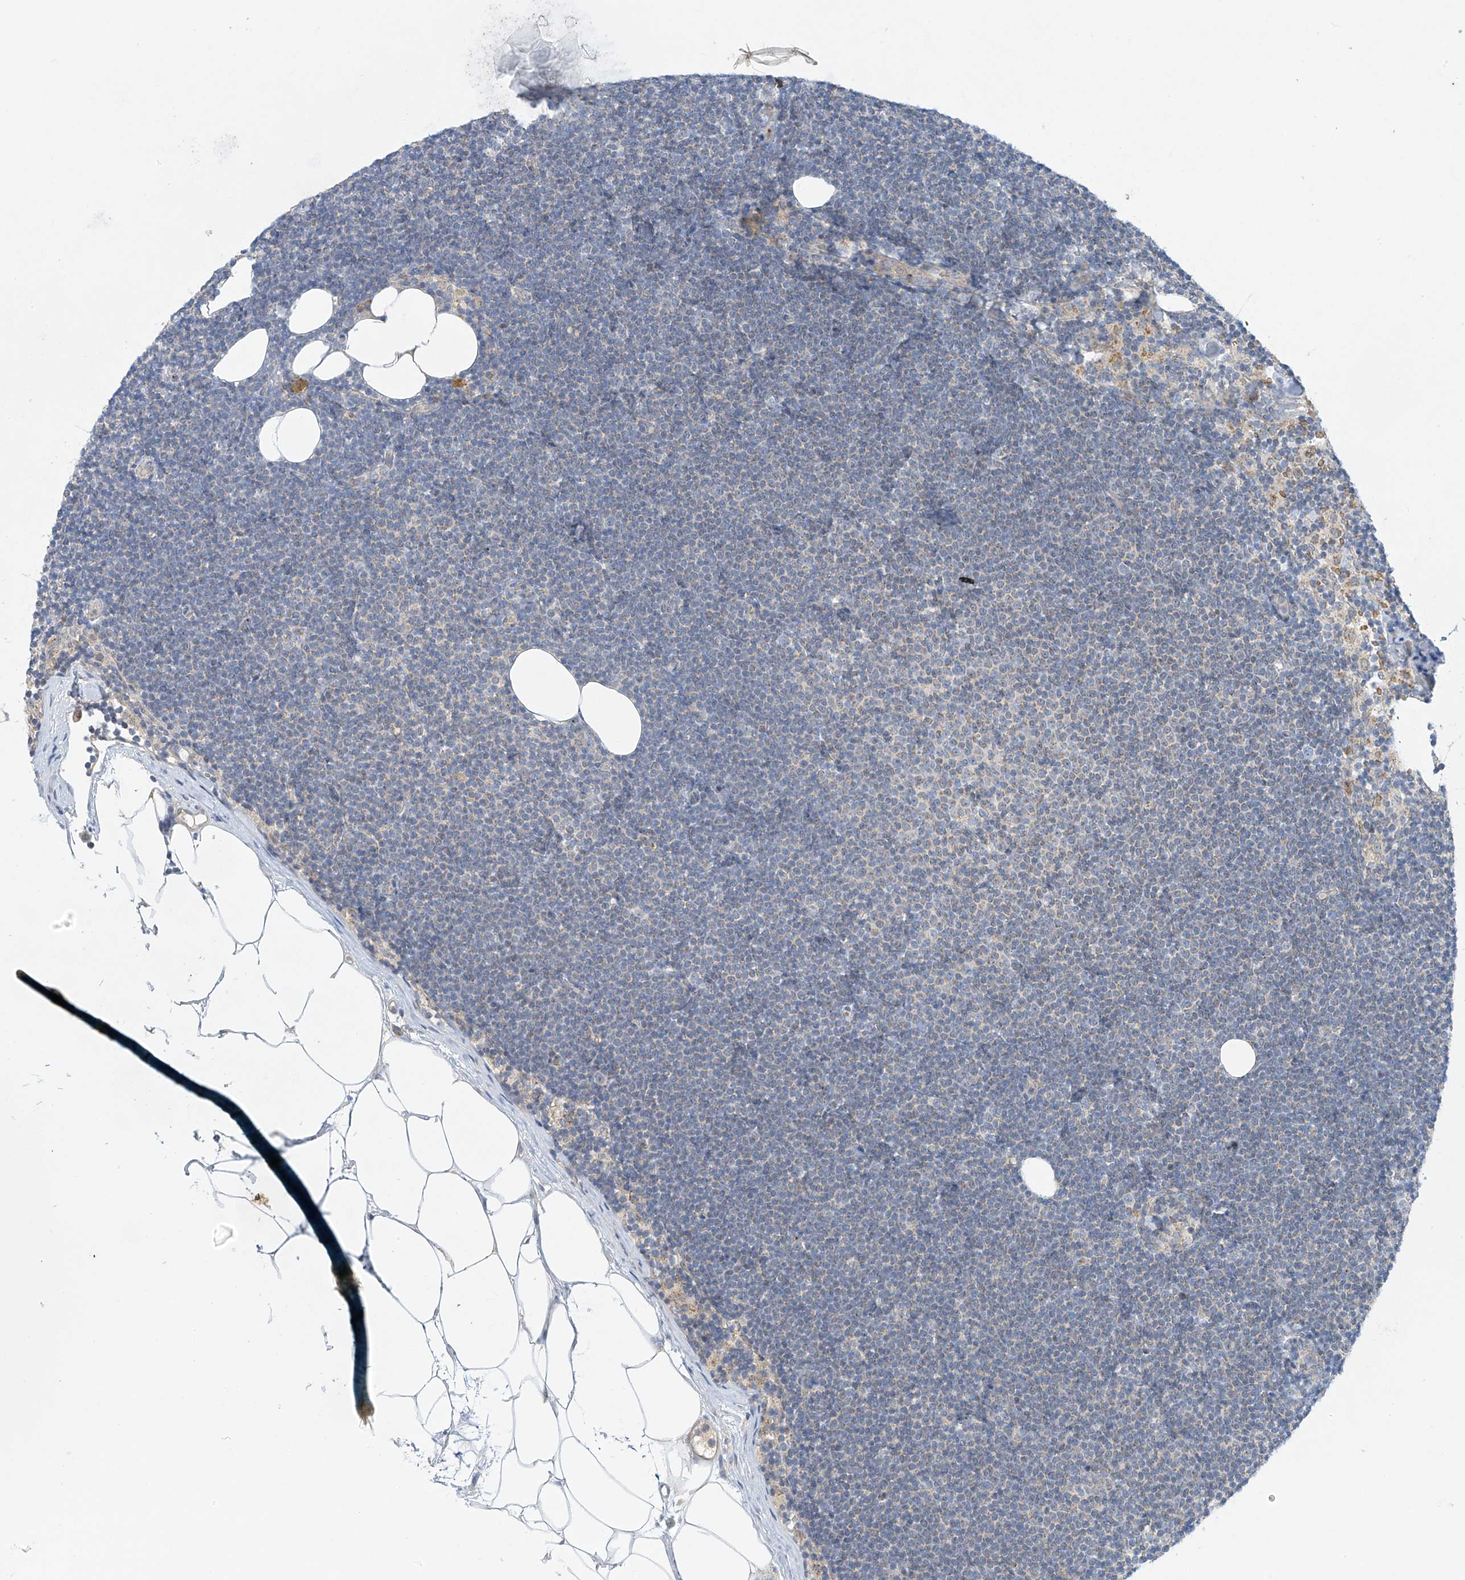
{"staining": {"intensity": "negative", "quantity": "none", "location": "none"}, "tissue": "lymphoma", "cell_type": "Tumor cells", "image_type": "cancer", "snomed": [{"axis": "morphology", "description": "Malignant lymphoma, non-Hodgkin's type, Low grade"}, {"axis": "topography", "description": "Lymph node"}], "caption": "An immunohistochemistry (IHC) image of lymphoma is shown. There is no staining in tumor cells of lymphoma.", "gene": "METTL18", "patient": {"sex": "female", "age": 53}}